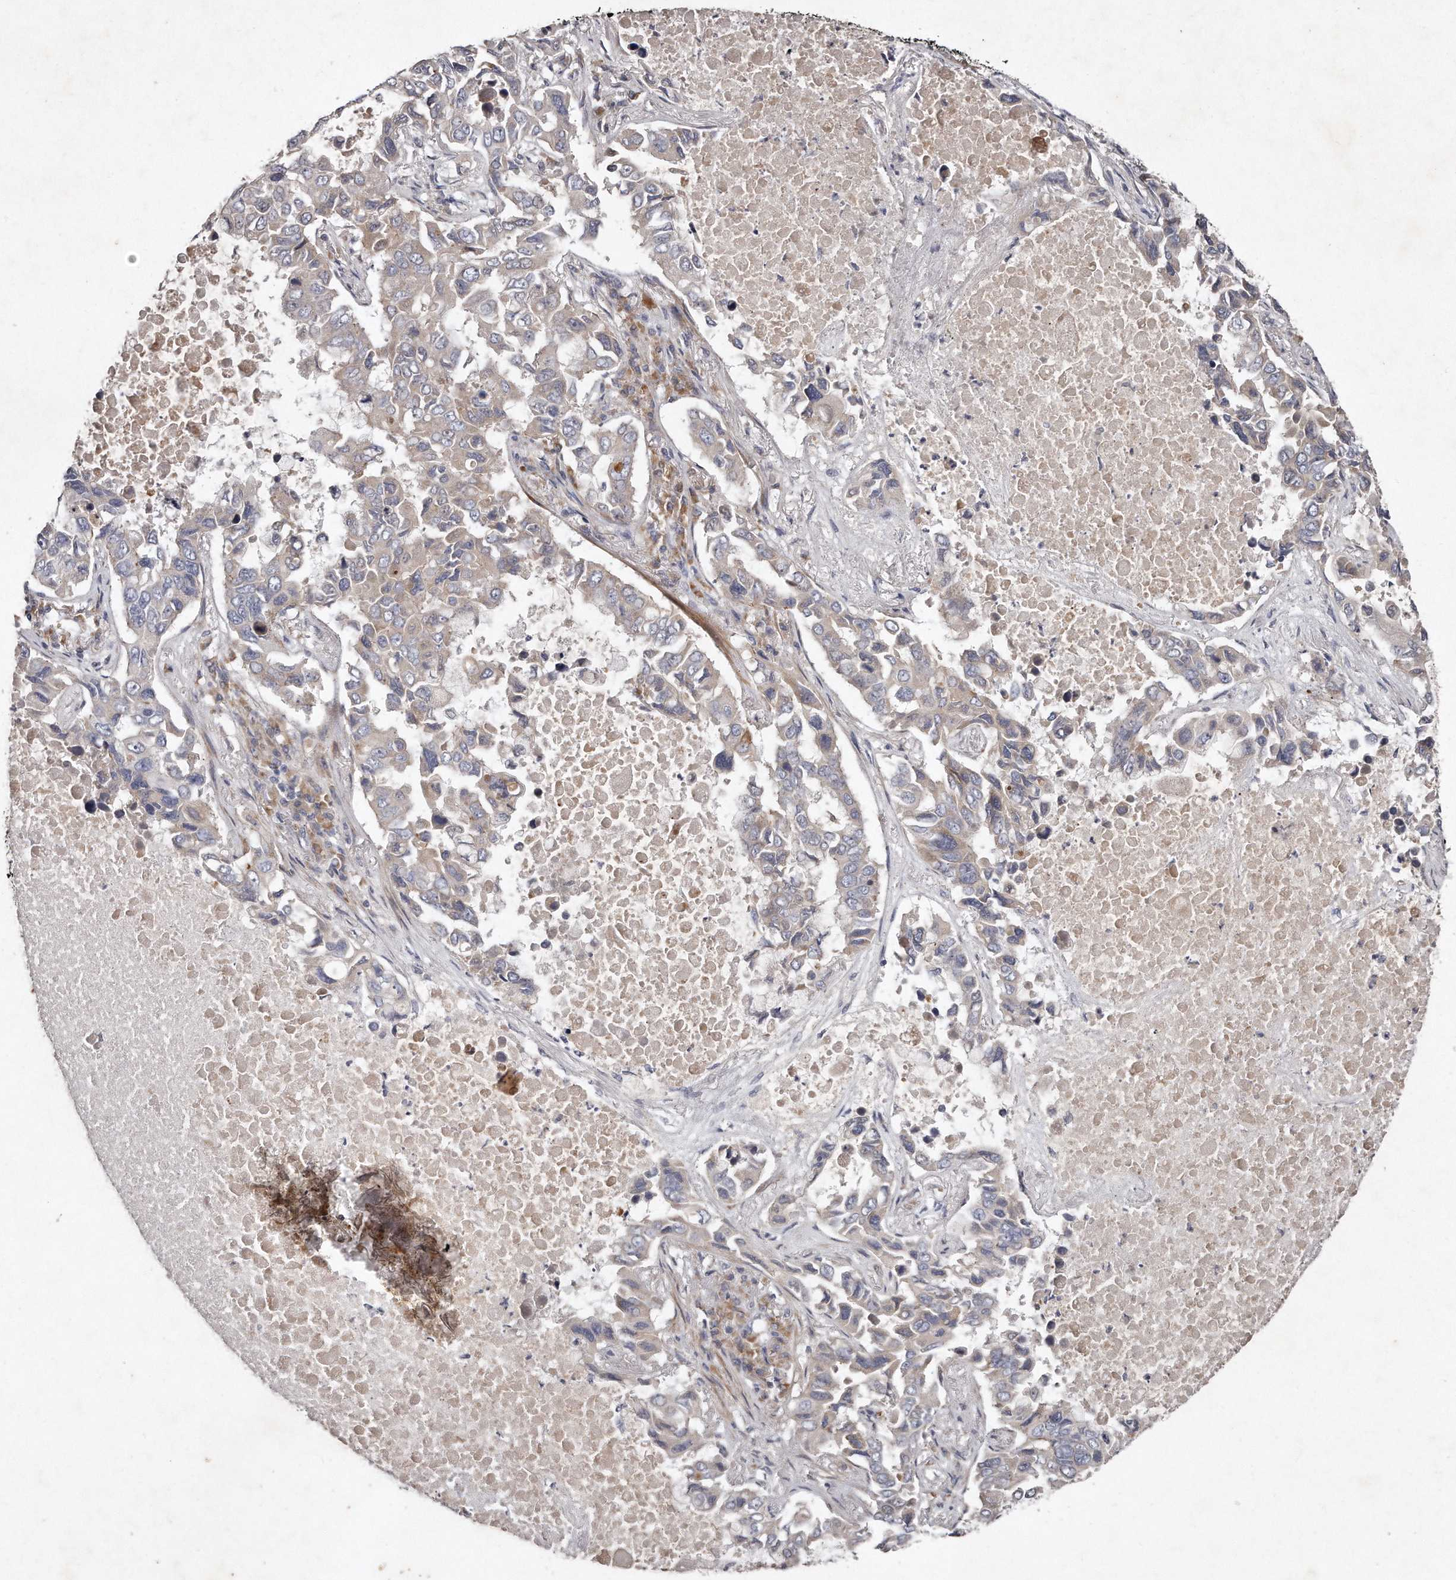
{"staining": {"intensity": "weak", "quantity": "<25%", "location": "cytoplasmic/membranous"}, "tissue": "lung cancer", "cell_type": "Tumor cells", "image_type": "cancer", "snomed": [{"axis": "morphology", "description": "Adenocarcinoma, NOS"}, {"axis": "topography", "description": "Lung"}], "caption": "This image is of lung adenocarcinoma stained with immunohistochemistry to label a protein in brown with the nuclei are counter-stained blue. There is no expression in tumor cells.", "gene": "TECR", "patient": {"sex": "male", "age": 64}}